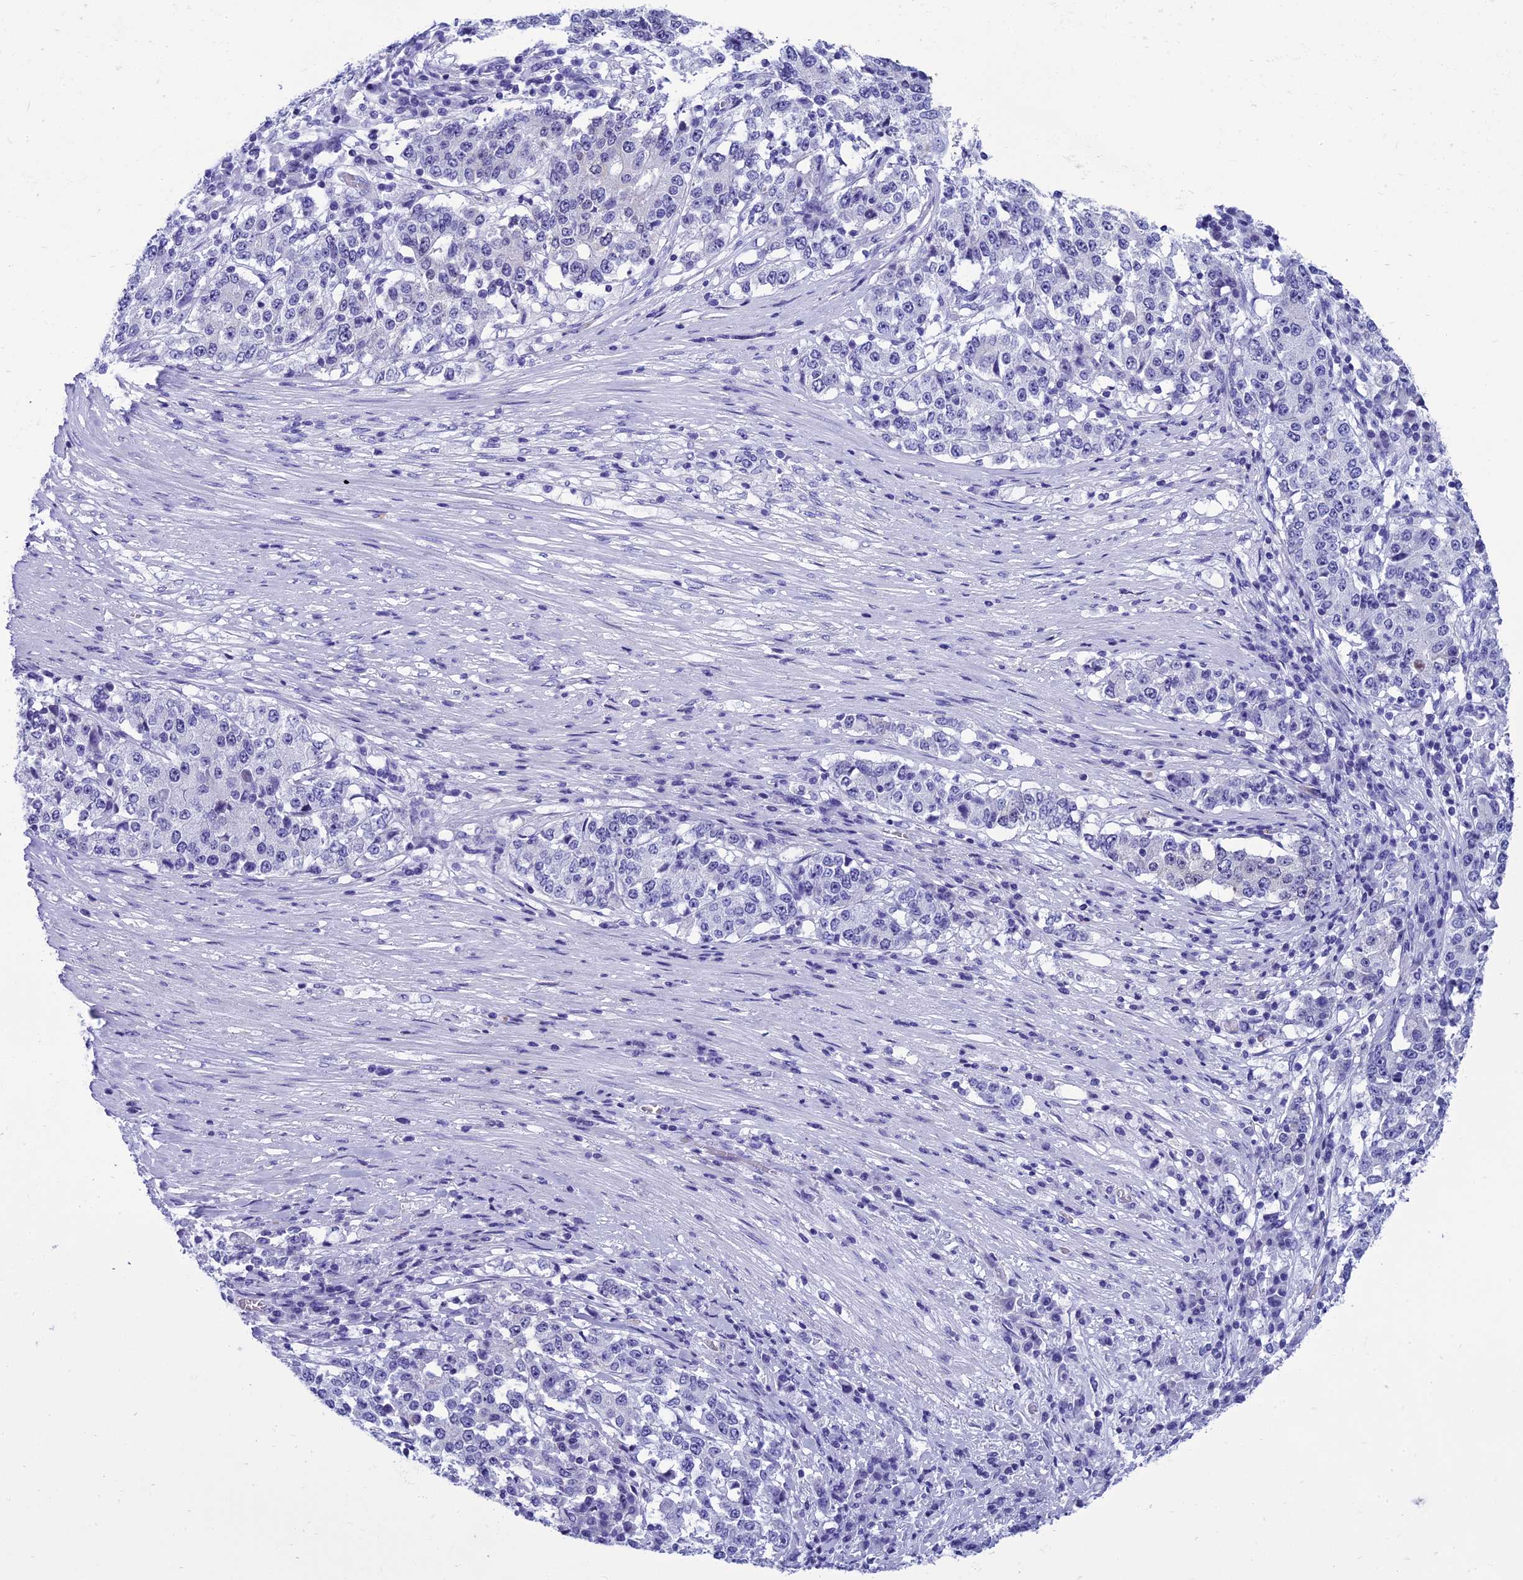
{"staining": {"intensity": "negative", "quantity": "none", "location": "none"}, "tissue": "stomach cancer", "cell_type": "Tumor cells", "image_type": "cancer", "snomed": [{"axis": "morphology", "description": "Adenocarcinoma, NOS"}, {"axis": "topography", "description": "Stomach"}], "caption": "The image reveals no significant staining in tumor cells of stomach cancer.", "gene": "KCTD14", "patient": {"sex": "male", "age": 59}}